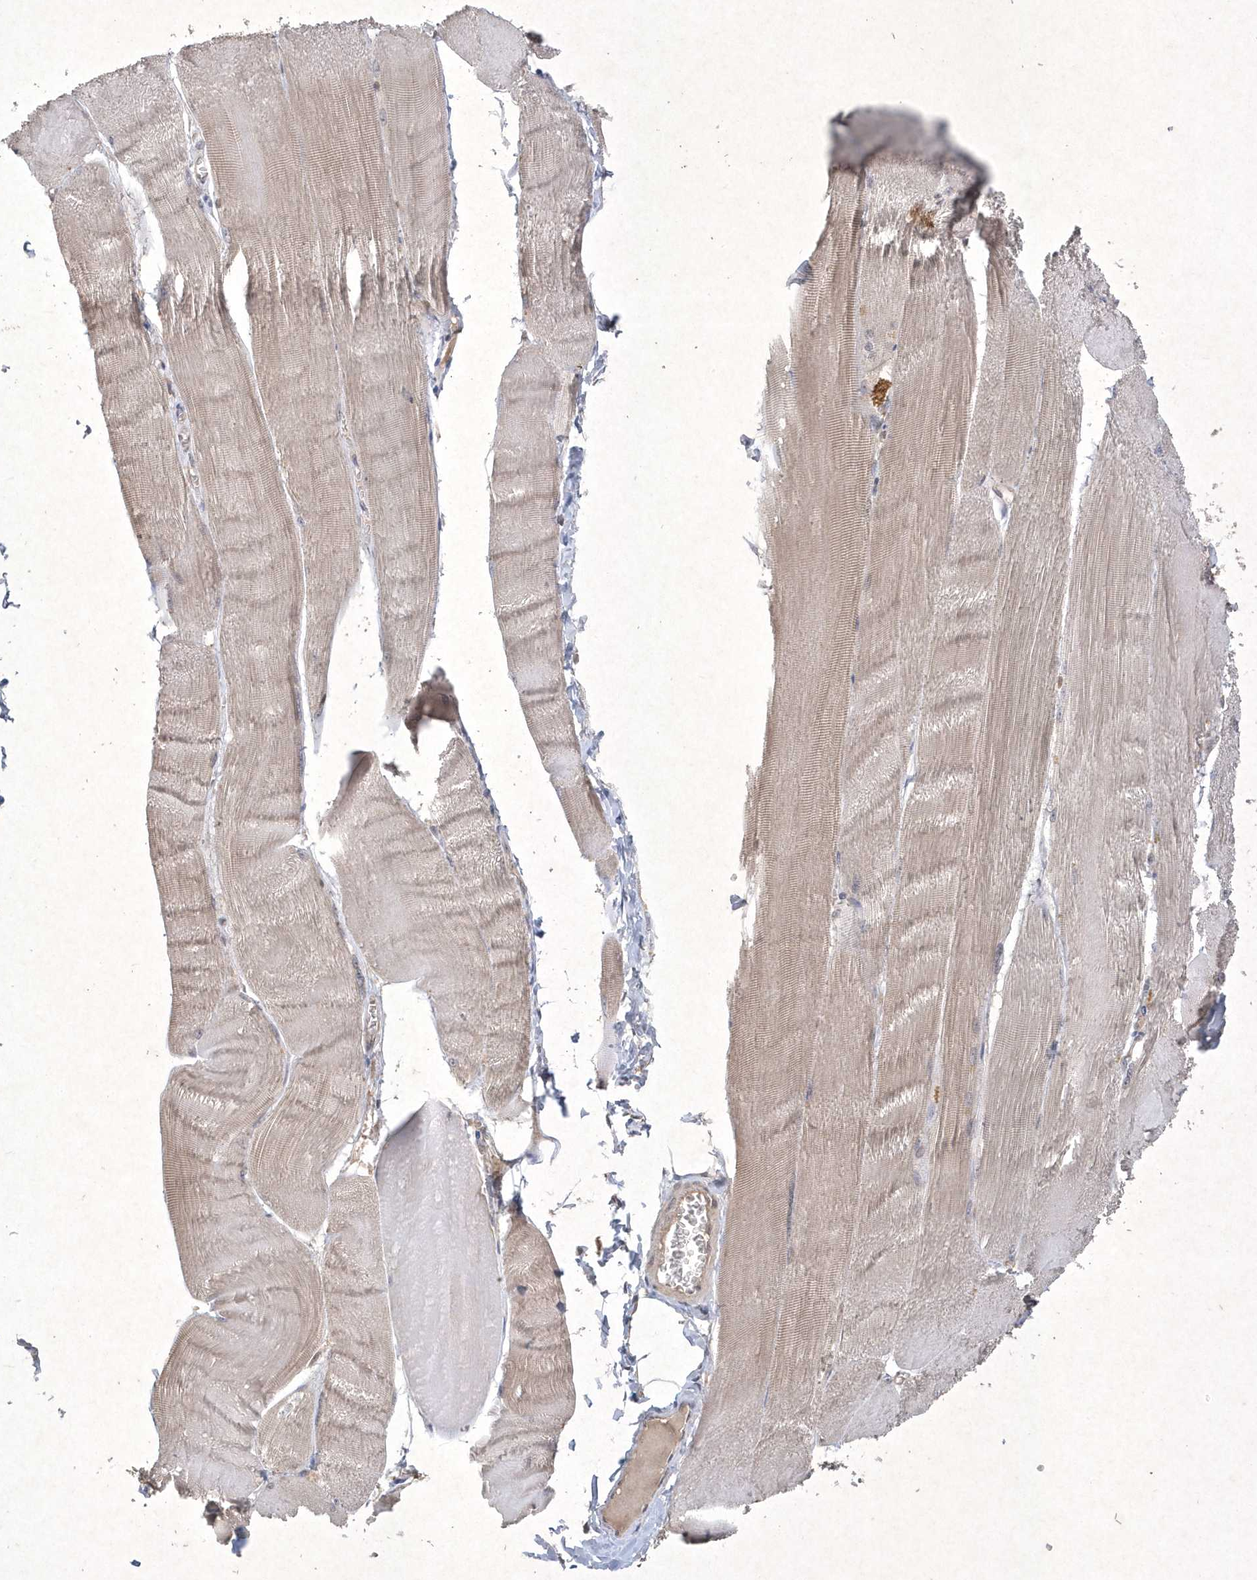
{"staining": {"intensity": "weak", "quantity": "25%-75%", "location": "cytoplasmic/membranous"}, "tissue": "skeletal muscle", "cell_type": "Myocytes", "image_type": "normal", "snomed": [{"axis": "morphology", "description": "Normal tissue, NOS"}, {"axis": "morphology", "description": "Basal cell carcinoma"}, {"axis": "topography", "description": "Skeletal muscle"}], "caption": "Skeletal muscle stained with DAB (3,3'-diaminobenzidine) immunohistochemistry shows low levels of weak cytoplasmic/membranous staining in approximately 25%-75% of myocytes. (brown staining indicates protein expression, while blue staining denotes nuclei).", "gene": "AKR7A2", "patient": {"sex": "female", "age": 64}}